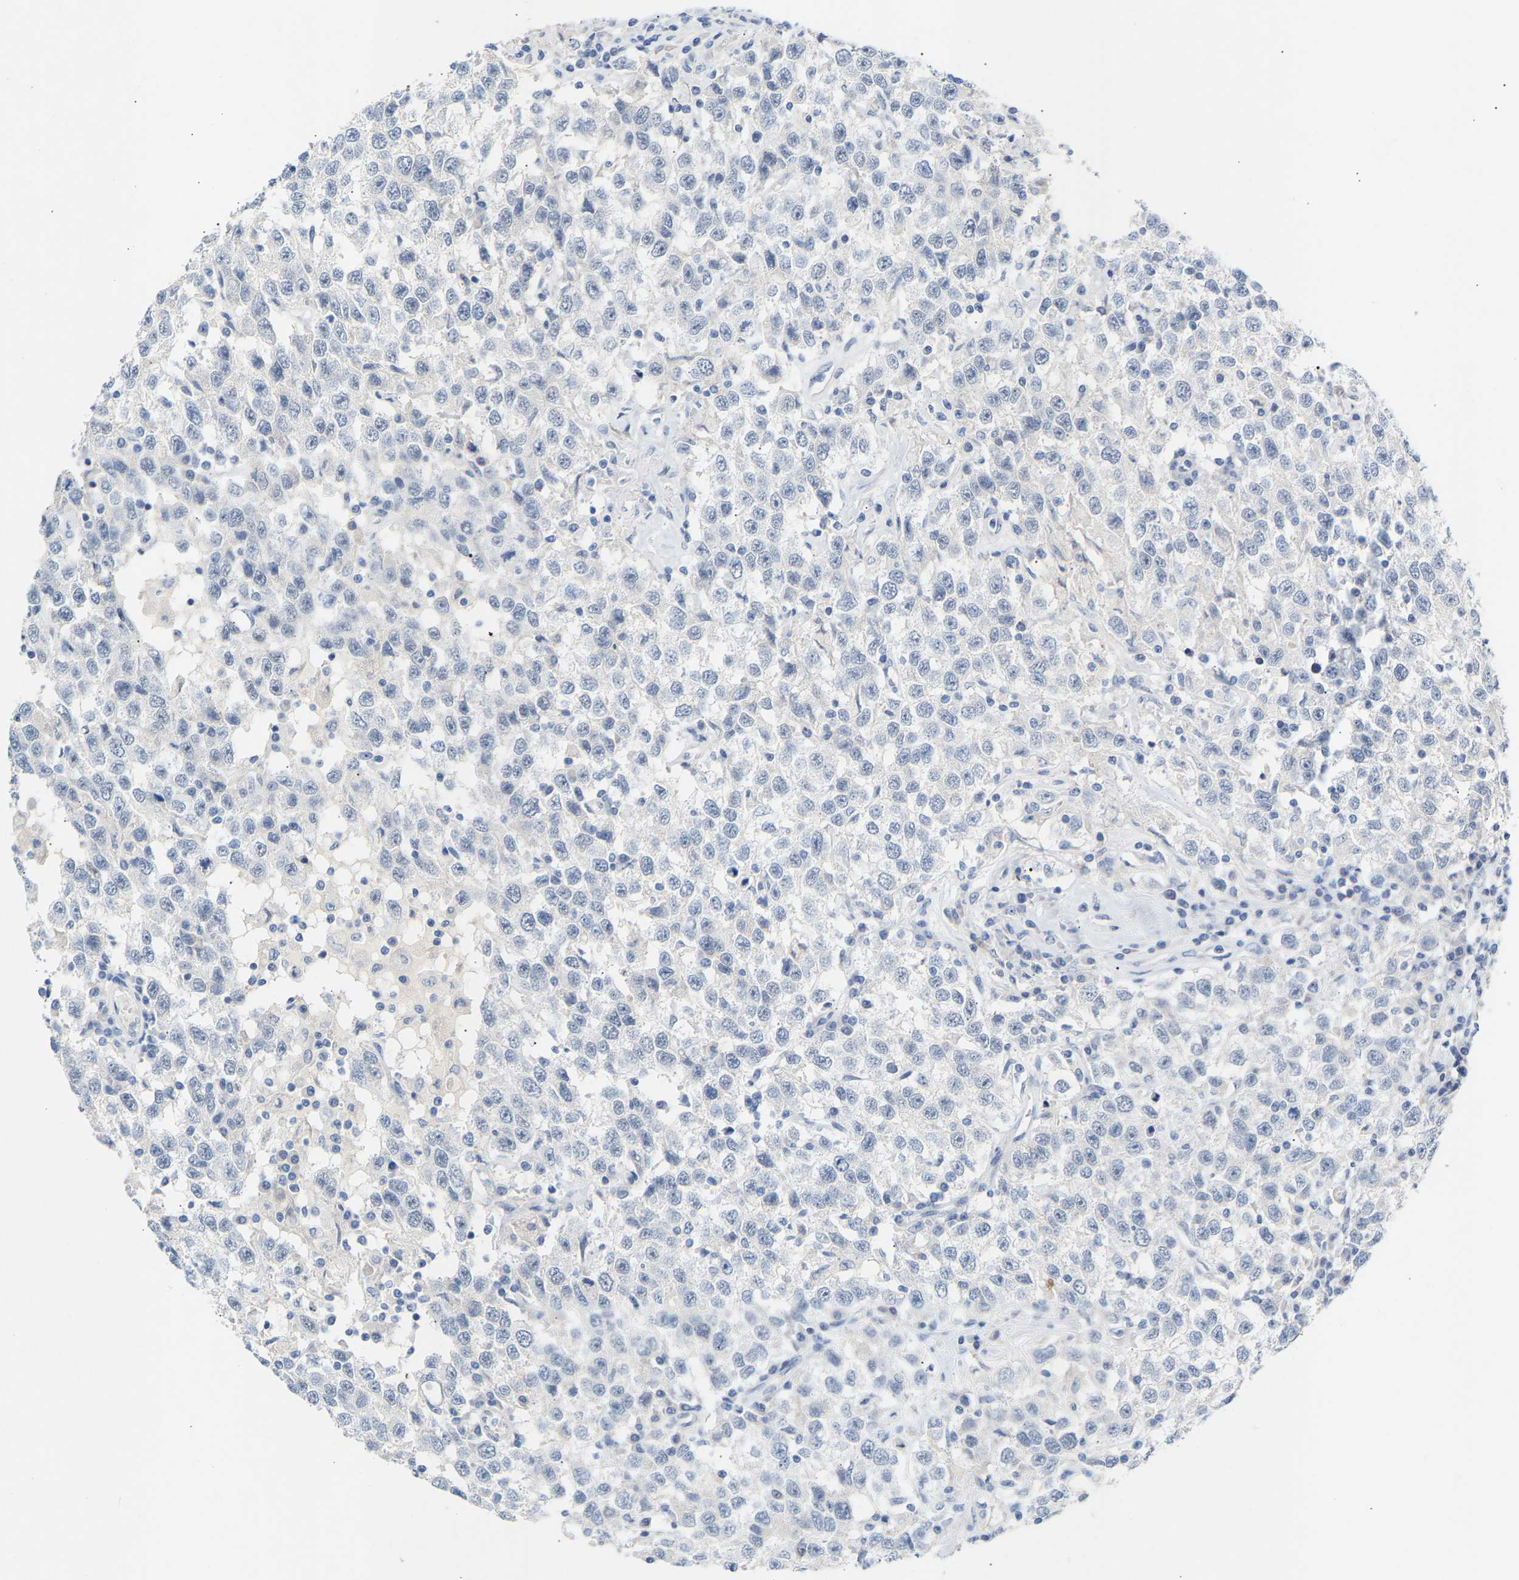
{"staining": {"intensity": "negative", "quantity": "none", "location": "none"}, "tissue": "testis cancer", "cell_type": "Tumor cells", "image_type": "cancer", "snomed": [{"axis": "morphology", "description": "Seminoma, NOS"}, {"axis": "topography", "description": "Testis"}], "caption": "Immunohistochemistry (IHC) histopathology image of neoplastic tissue: human testis seminoma stained with DAB (3,3'-diaminobenzidine) shows no significant protein positivity in tumor cells. (IHC, brightfield microscopy, high magnification).", "gene": "PEX1", "patient": {"sex": "male", "age": 41}}